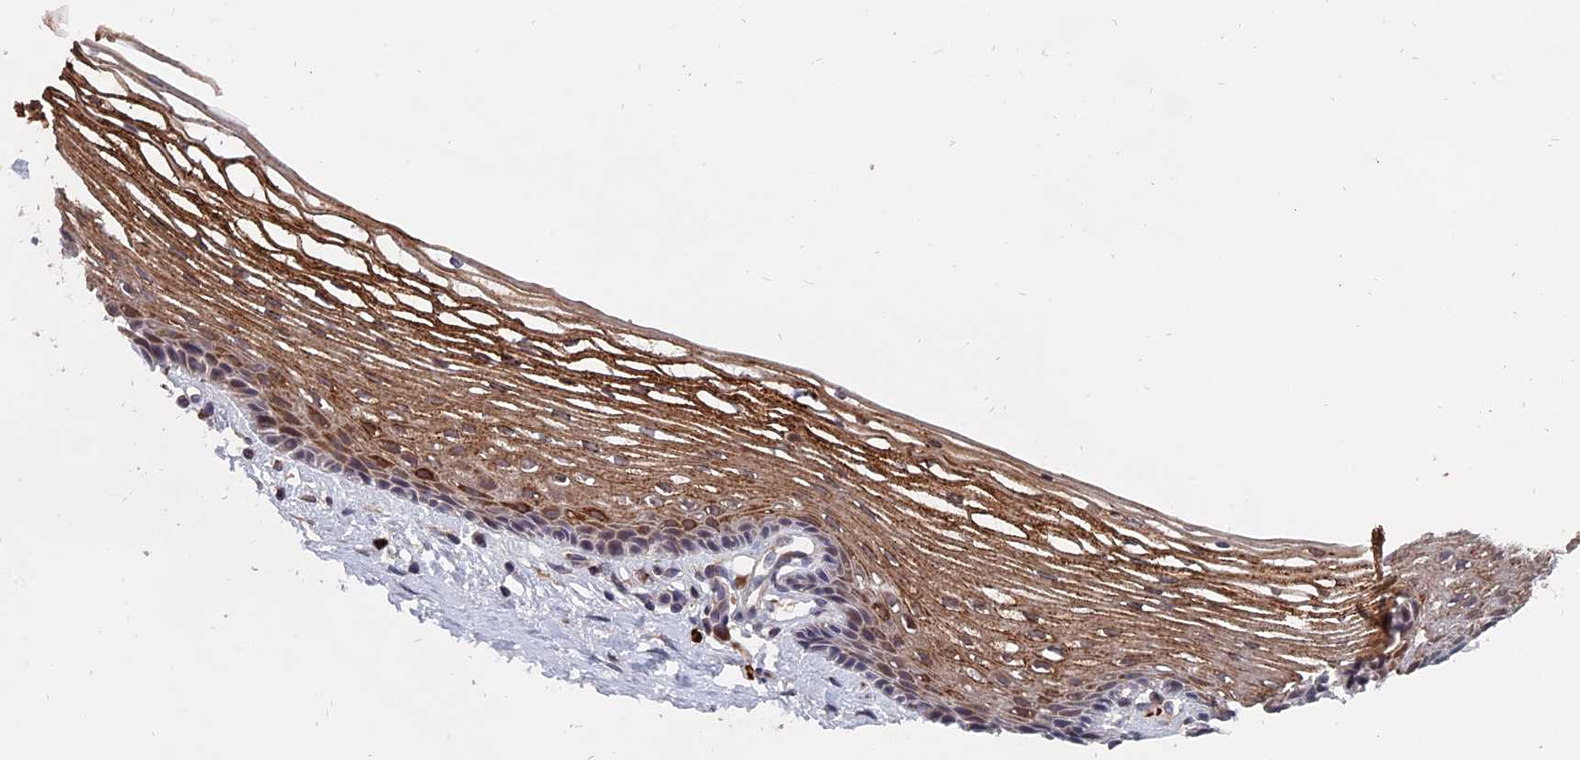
{"staining": {"intensity": "strong", "quantity": "25%-75%", "location": "cytoplasmic/membranous"}, "tissue": "vagina", "cell_type": "Squamous epithelial cells", "image_type": "normal", "snomed": [{"axis": "morphology", "description": "Normal tissue, NOS"}, {"axis": "topography", "description": "Vagina"}], "caption": "An IHC micrograph of benign tissue is shown. Protein staining in brown labels strong cytoplasmic/membranous positivity in vagina within squamous epithelial cells. The staining was performed using DAB, with brown indicating positive protein expression. Nuclei are stained blue with hematoxylin.", "gene": "TRAPPC2L", "patient": {"sex": "female", "age": 46}}